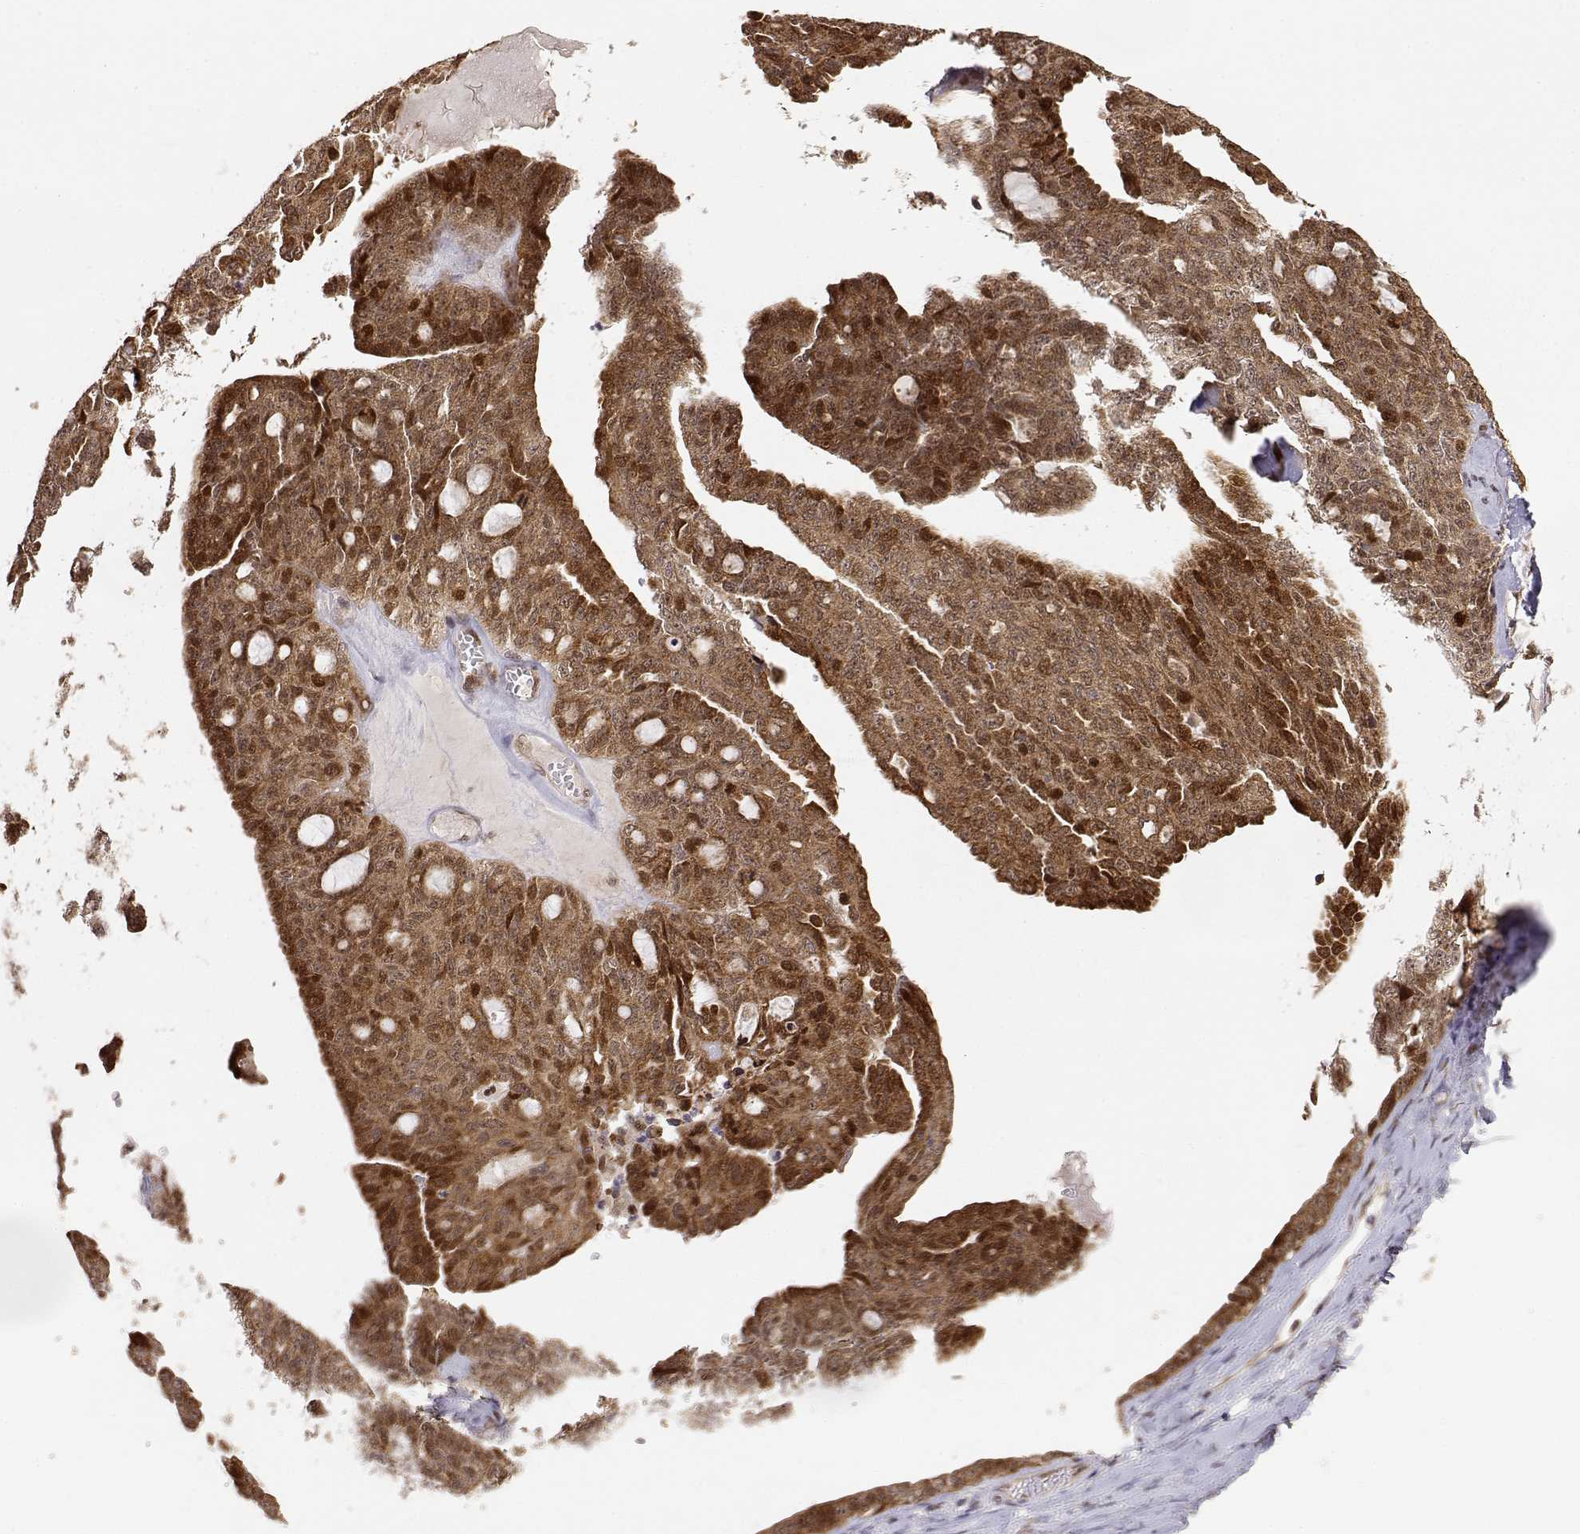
{"staining": {"intensity": "strong", "quantity": ">75%", "location": "cytoplasmic/membranous,nuclear"}, "tissue": "ovarian cancer", "cell_type": "Tumor cells", "image_type": "cancer", "snomed": [{"axis": "morphology", "description": "Cystadenocarcinoma, serous, NOS"}, {"axis": "topography", "description": "Ovary"}], "caption": "Ovarian cancer stained for a protein exhibits strong cytoplasmic/membranous and nuclear positivity in tumor cells.", "gene": "BRCA1", "patient": {"sex": "female", "age": 71}}